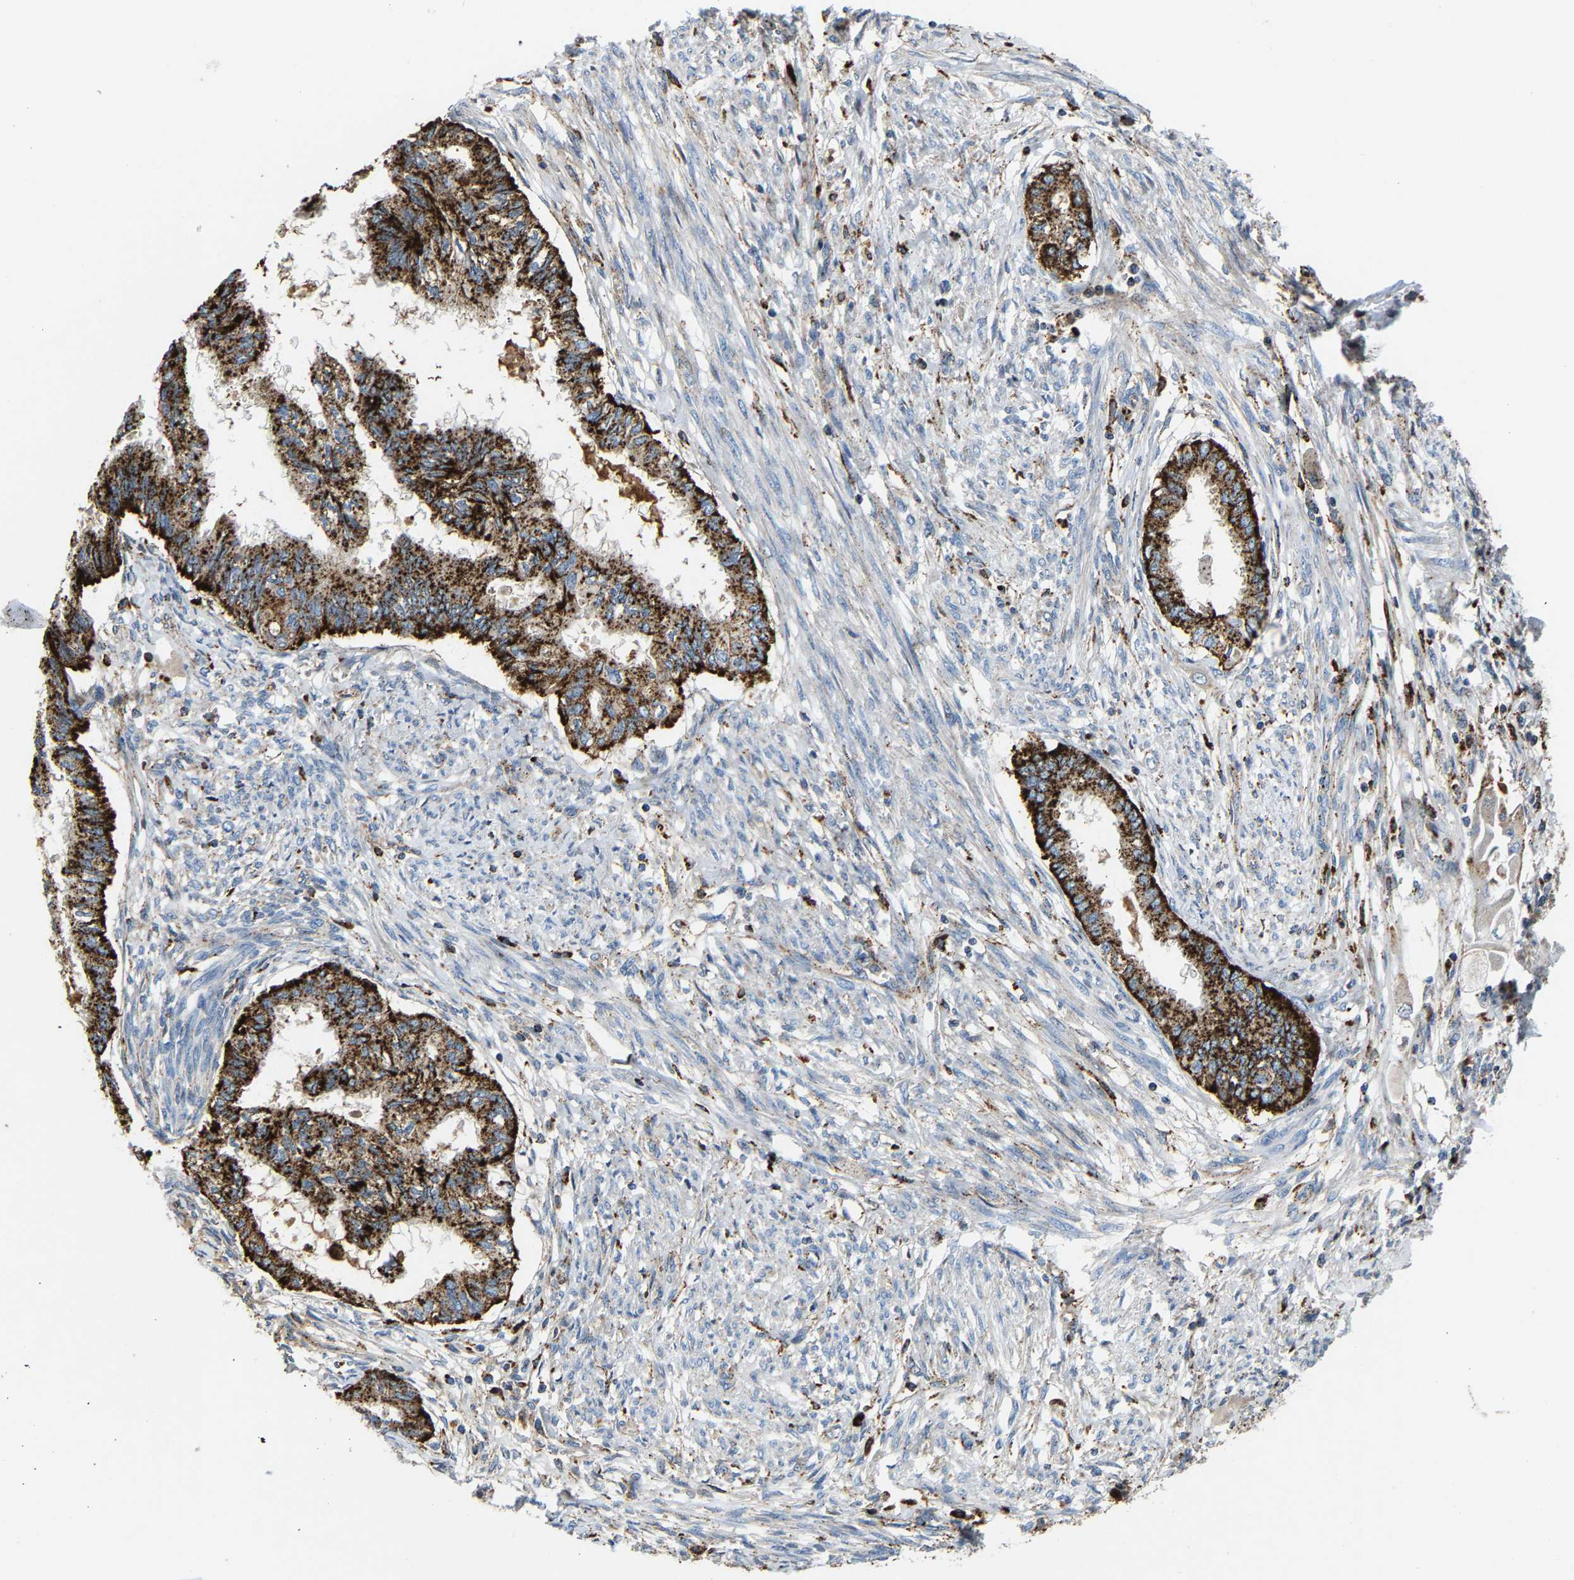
{"staining": {"intensity": "strong", "quantity": ">75%", "location": "cytoplasmic/membranous"}, "tissue": "cervical cancer", "cell_type": "Tumor cells", "image_type": "cancer", "snomed": [{"axis": "morphology", "description": "Normal tissue, NOS"}, {"axis": "morphology", "description": "Adenocarcinoma, NOS"}, {"axis": "topography", "description": "Cervix"}, {"axis": "topography", "description": "Endometrium"}], "caption": "Immunohistochemistry (DAB) staining of adenocarcinoma (cervical) demonstrates strong cytoplasmic/membranous protein expression in about >75% of tumor cells.", "gene": "DPP7", "patient": {"sex": "female", "age": 86}}